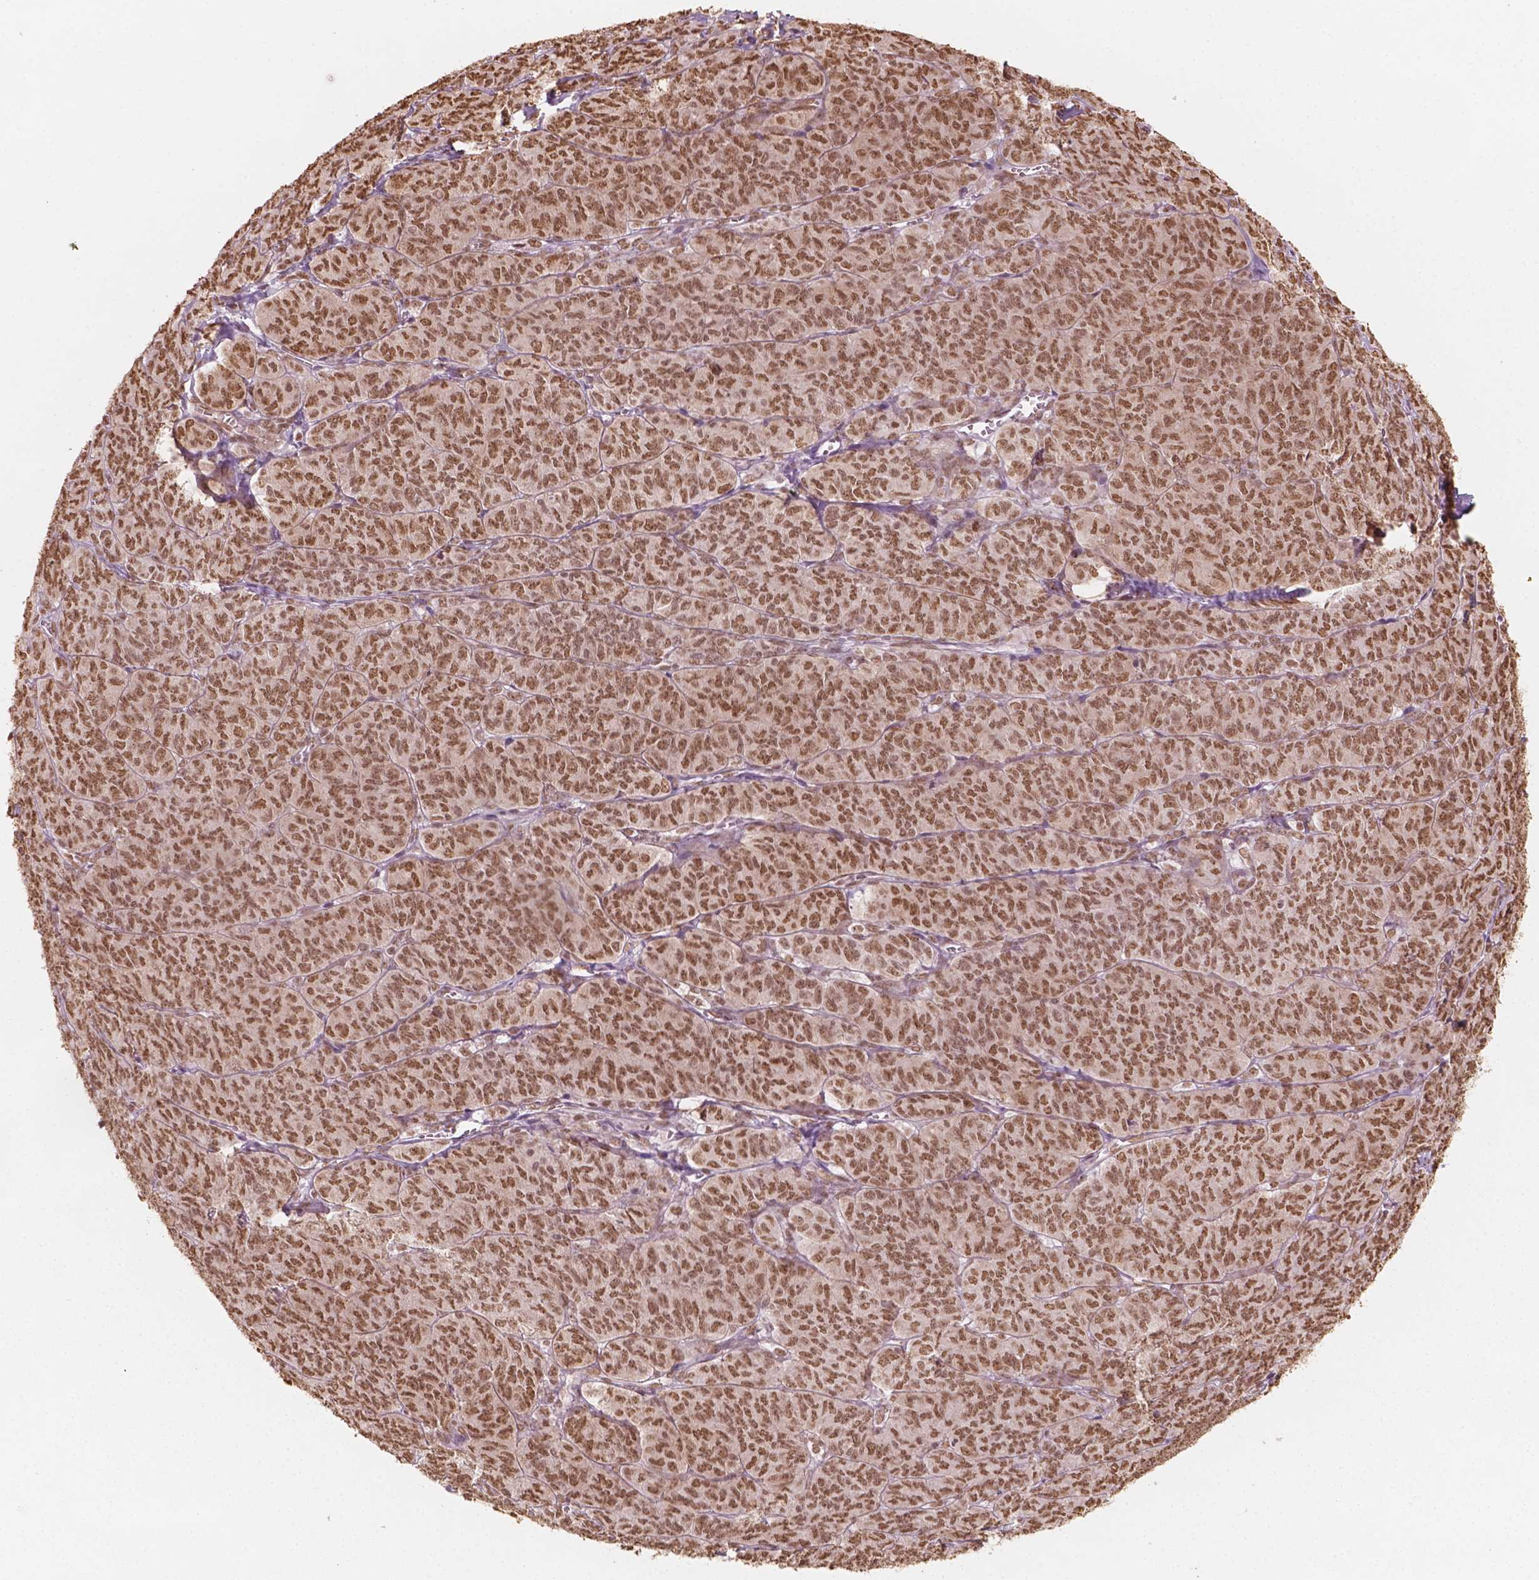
{"staining": {"intensity": "moderate", "quantity": ">75%", "location": "nuclear"}, "tissue": "ovarian cancer", "cell_type": "Tumor cells", "image_type": "cancer", "snomed": [{"axis": "morphology", "description": "Carcinoma, endometroid"}, {"axis": "topography", "description": "Ovary"}], "caption": "Tumor cells exhibit medium levels of moderate nuclear positivity in about >75% of cells in endometroid carcinoma (ovarian). (DAB = brown stain, brightfield microscopy at high magnification).", "gene": "GTF3C5", "patient": {"sex": "female", "age": 80}}